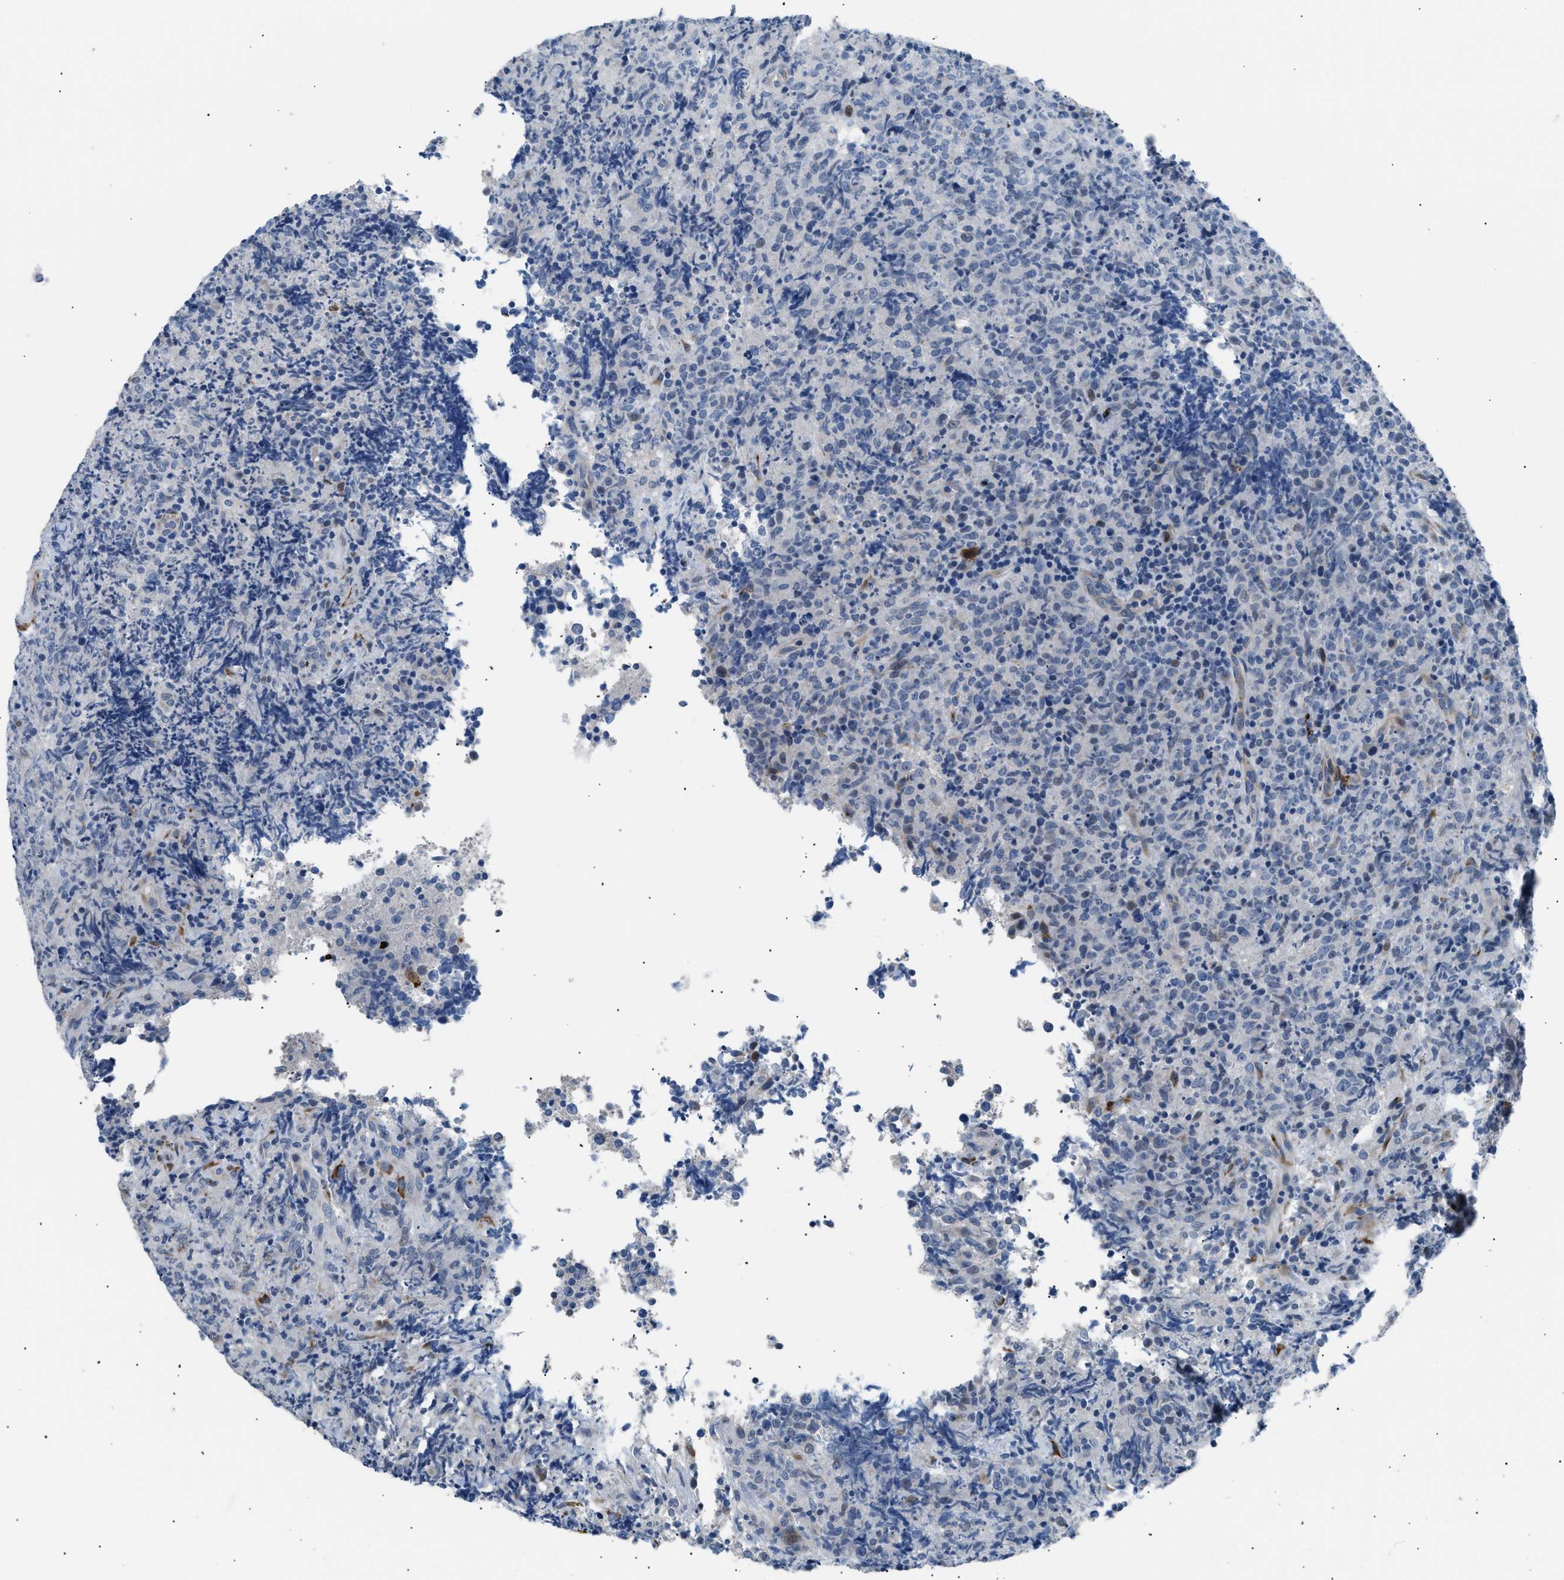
{"staining": {"intensity": "negative", "quantity": "none", "location": "none"}, "tissue": "lymphoma", "cell_type": "Tumor cells", "image_type": "cancer", "snomed": [{"axis": "morphology", "description": "Malignant lymphoma, non-Hodgkin's type, High grade"}, {"axis": "topography", "description": "Tonsil"}], "caption": "The immunohistochemistry (IHC) micrograph has no significant expression in tumor cells of high-grade malignant lymphoma, non-Hodgkin's type tissue. (DAB (3,3'-diaminobenzidine) immunohistochemistry with hematoxylin counter stain).", "gene": "ICA1", "patient": {"sex": "female", "age": 36}}